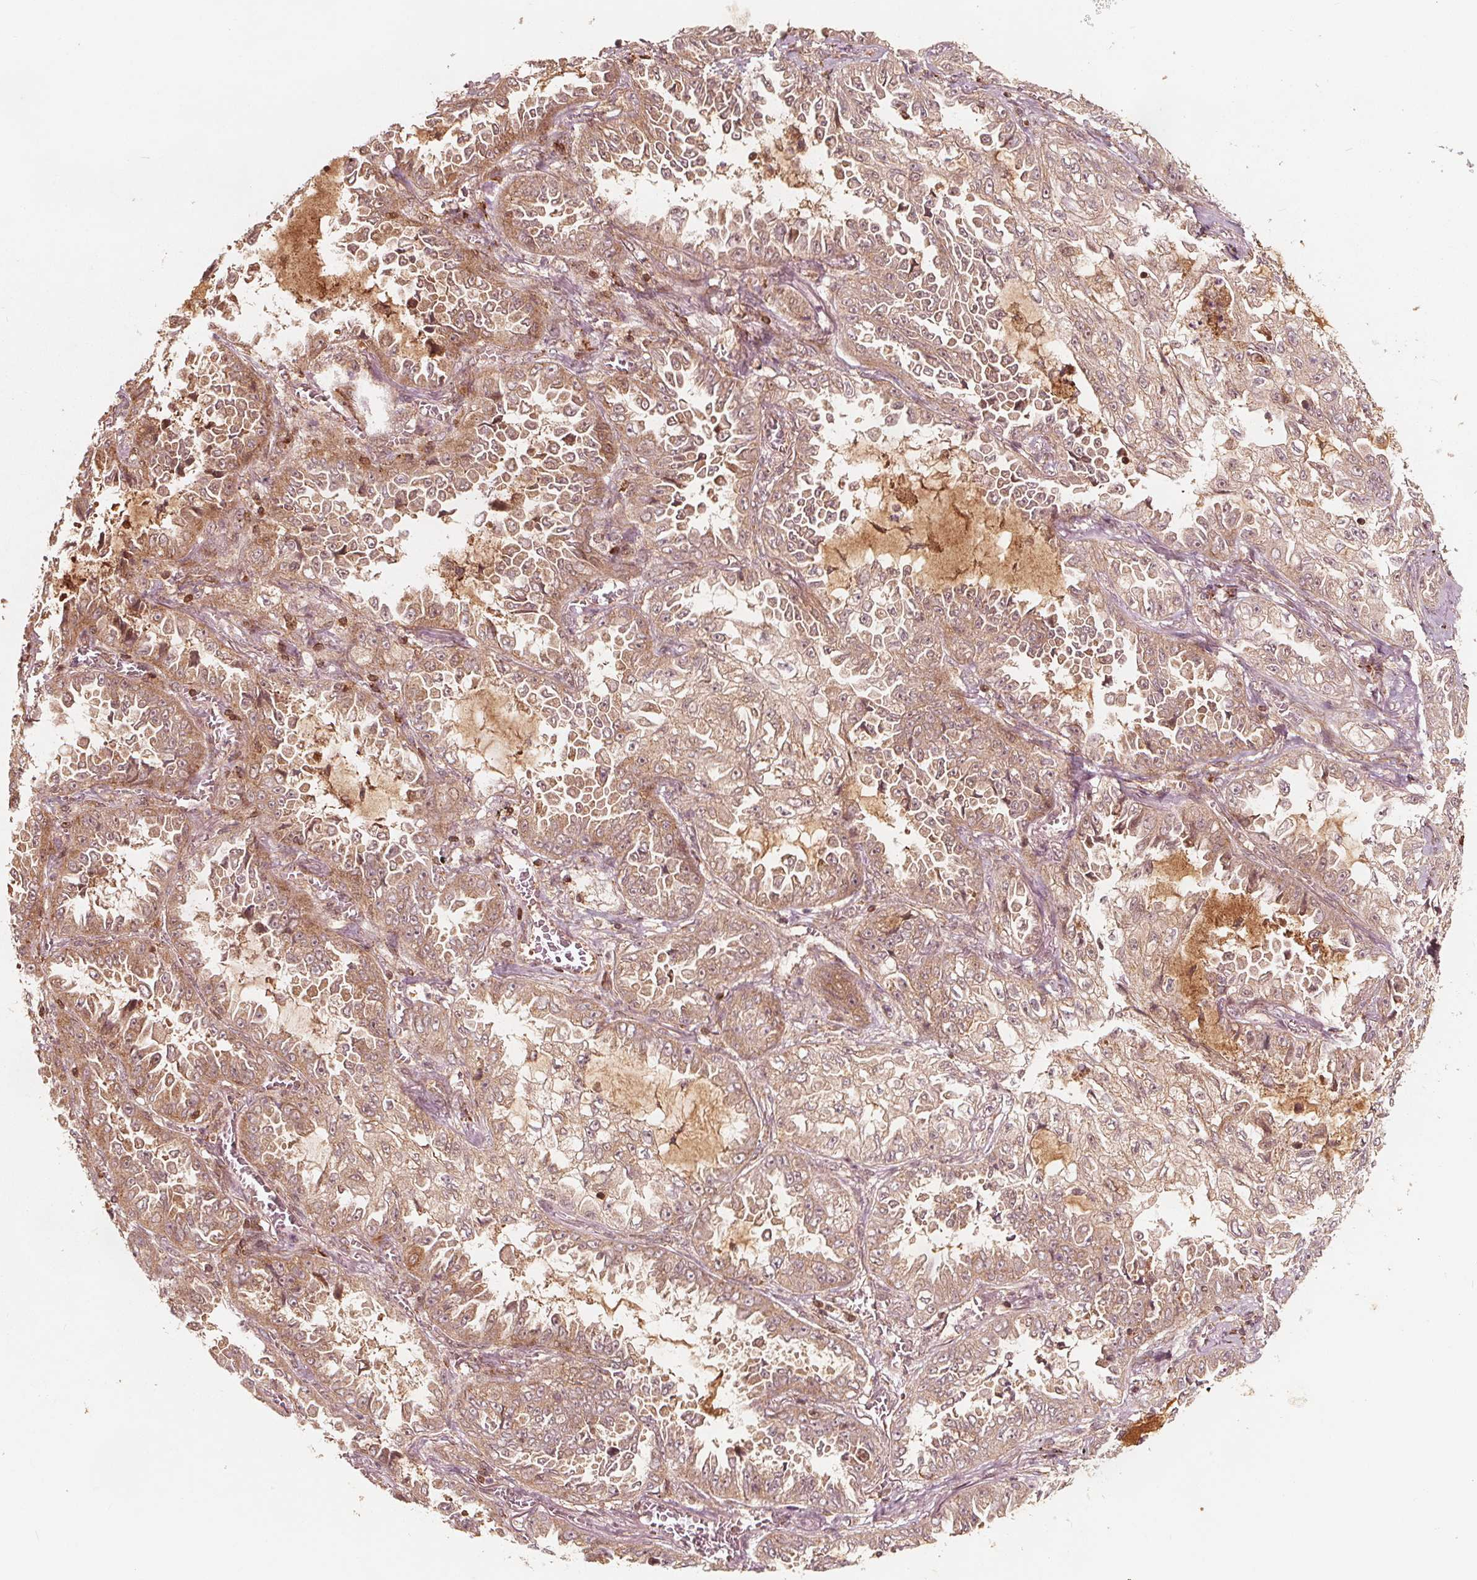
{"staining": {"intensity": "weak", "quantity": ">75%", "location": "cytoplasmic/membranous"}, "tissue": "lung cancer", "cell_type": "Tumor cells", "image_type": "cancer", "snomed": [{"axis": "morphology", "description": "Adenocarcinoma, NOS"}, {"axis": "topography", "description": "Lung"}], "caption": "Protein expression analysis of human lung cancer reveals weak cytoplasmic/membranous staining in approximately >75% of tumor cells.", "gene": "AIP", "patient": {"sex": "female", "age": 52}}